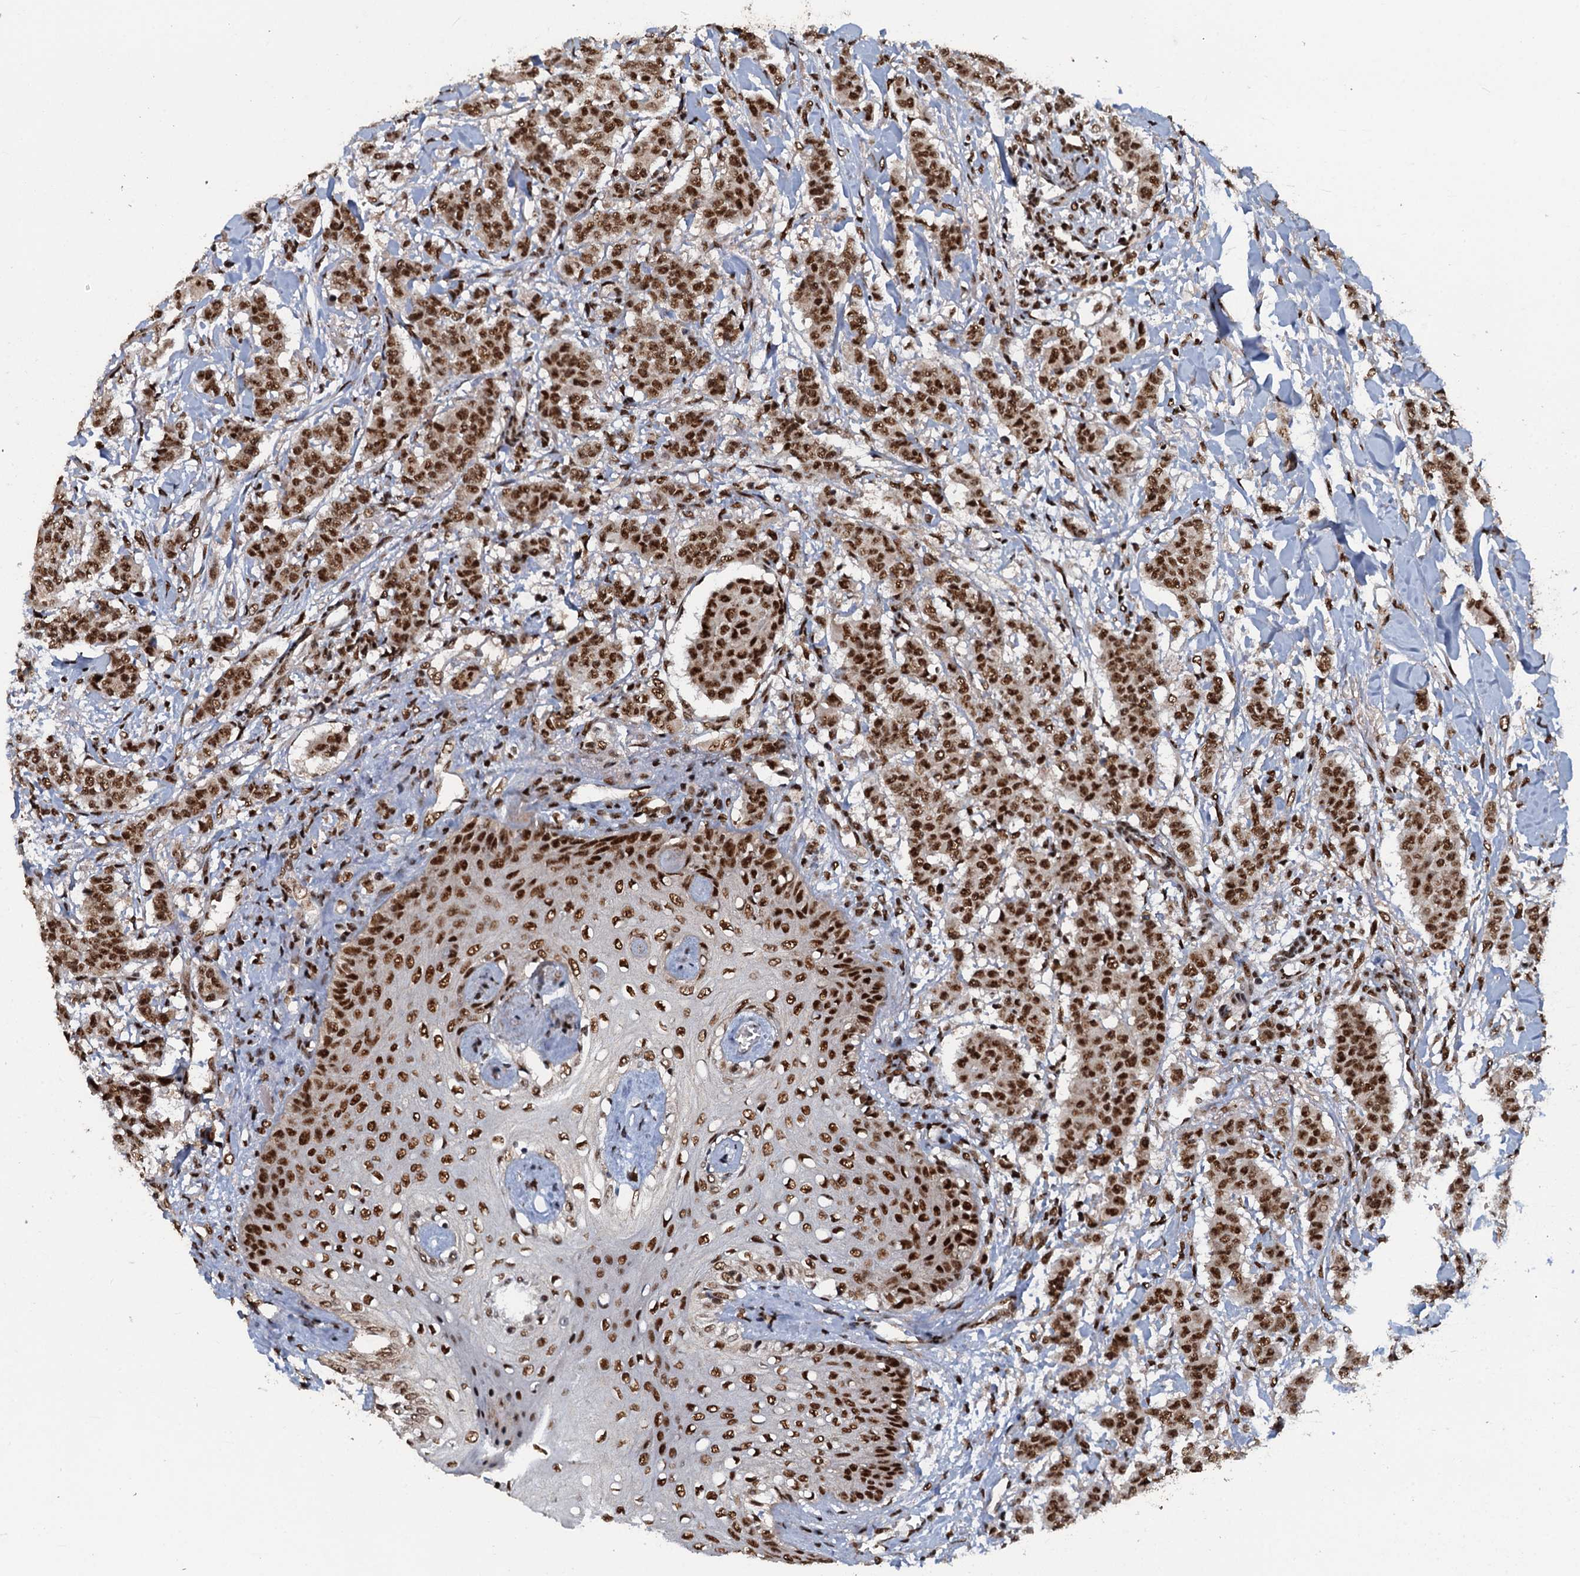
{"staining": {"intensity": "moderate", "quantity": ">75%", "location": "nuclear"}, "tissue": "breast cancer", "cell_type": "Tumor cells", "image_type": "cancer", "snomed": [{"axis": "morphology", "description": "Duct carcinoma"}, {"axis": "topography", "description": "Breast"}], "caption": "Immunohistochemistry (IHC) photomicrograph of breast cancer (invasive ductal carcinoma) stained for a protein (brown), which shows medium levels of moderate nuclear staining in approximately >75% of tumor cells.", "gene": "ZC3H18", "patient": {"sex": "female", "age": 40}}